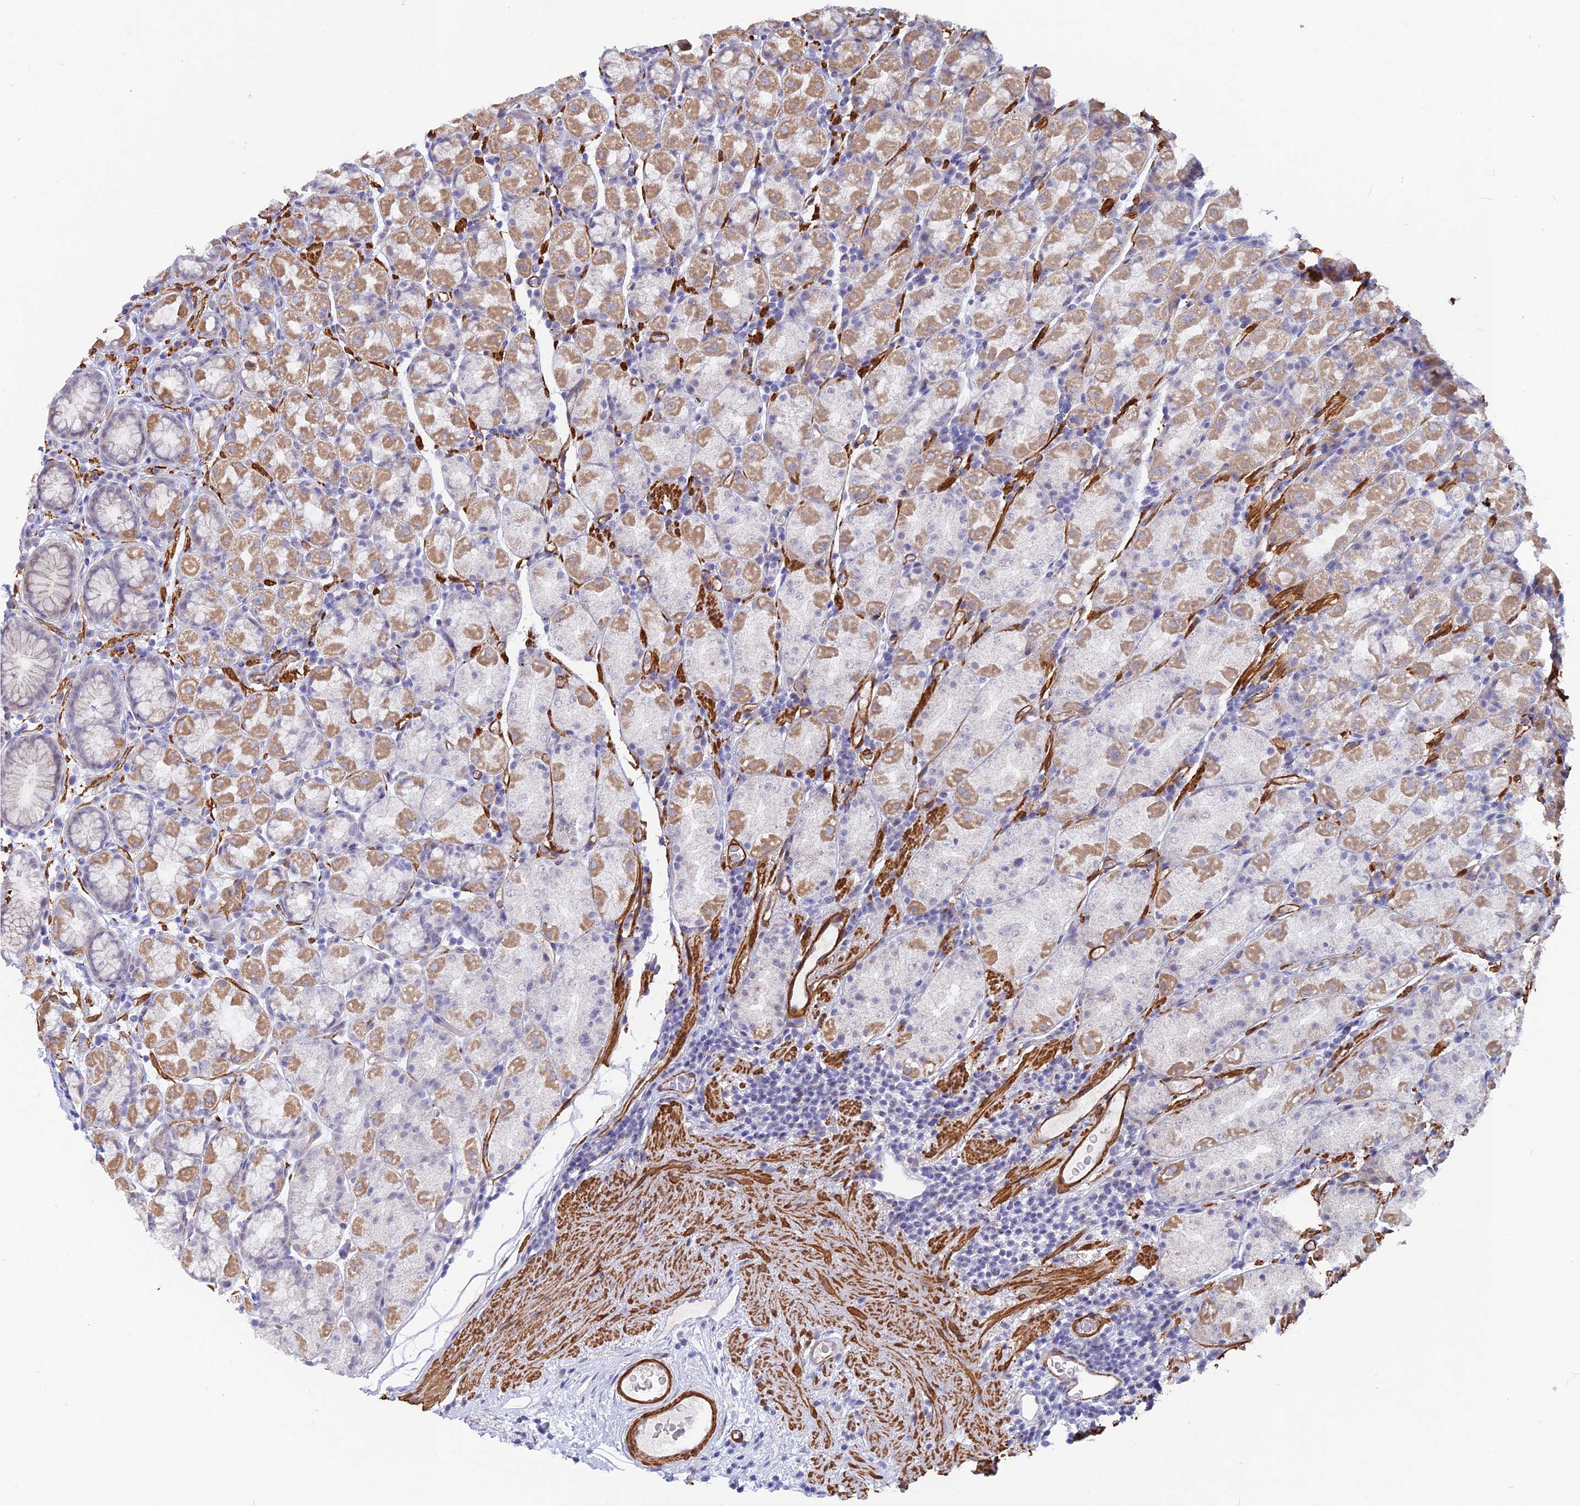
{"staining": {"intensity": "moderate", "quantity": "25%-75%", "location": "cytoplasmic/membranous"}, "tissue": "stomach", "cell_type": "Glandular cells", "image_type": "normal", "snomed": [{"axis": "morphology", "description": "Normal tissue, NOS"}, {"axis": "topography", "description": "Stomach, upper"}, {"axis": "topography", "description": "Stomach, lower"}, {"axis": "topography", "description": "Small intestine"}], "caption": "Glandular cells display medium levels of moderate cytoplasmic/membranous staining in about 25%-75% of cells in normal stomach.", "gene": "CCDC154", "patient": {"sex": "male", "age": 68}}